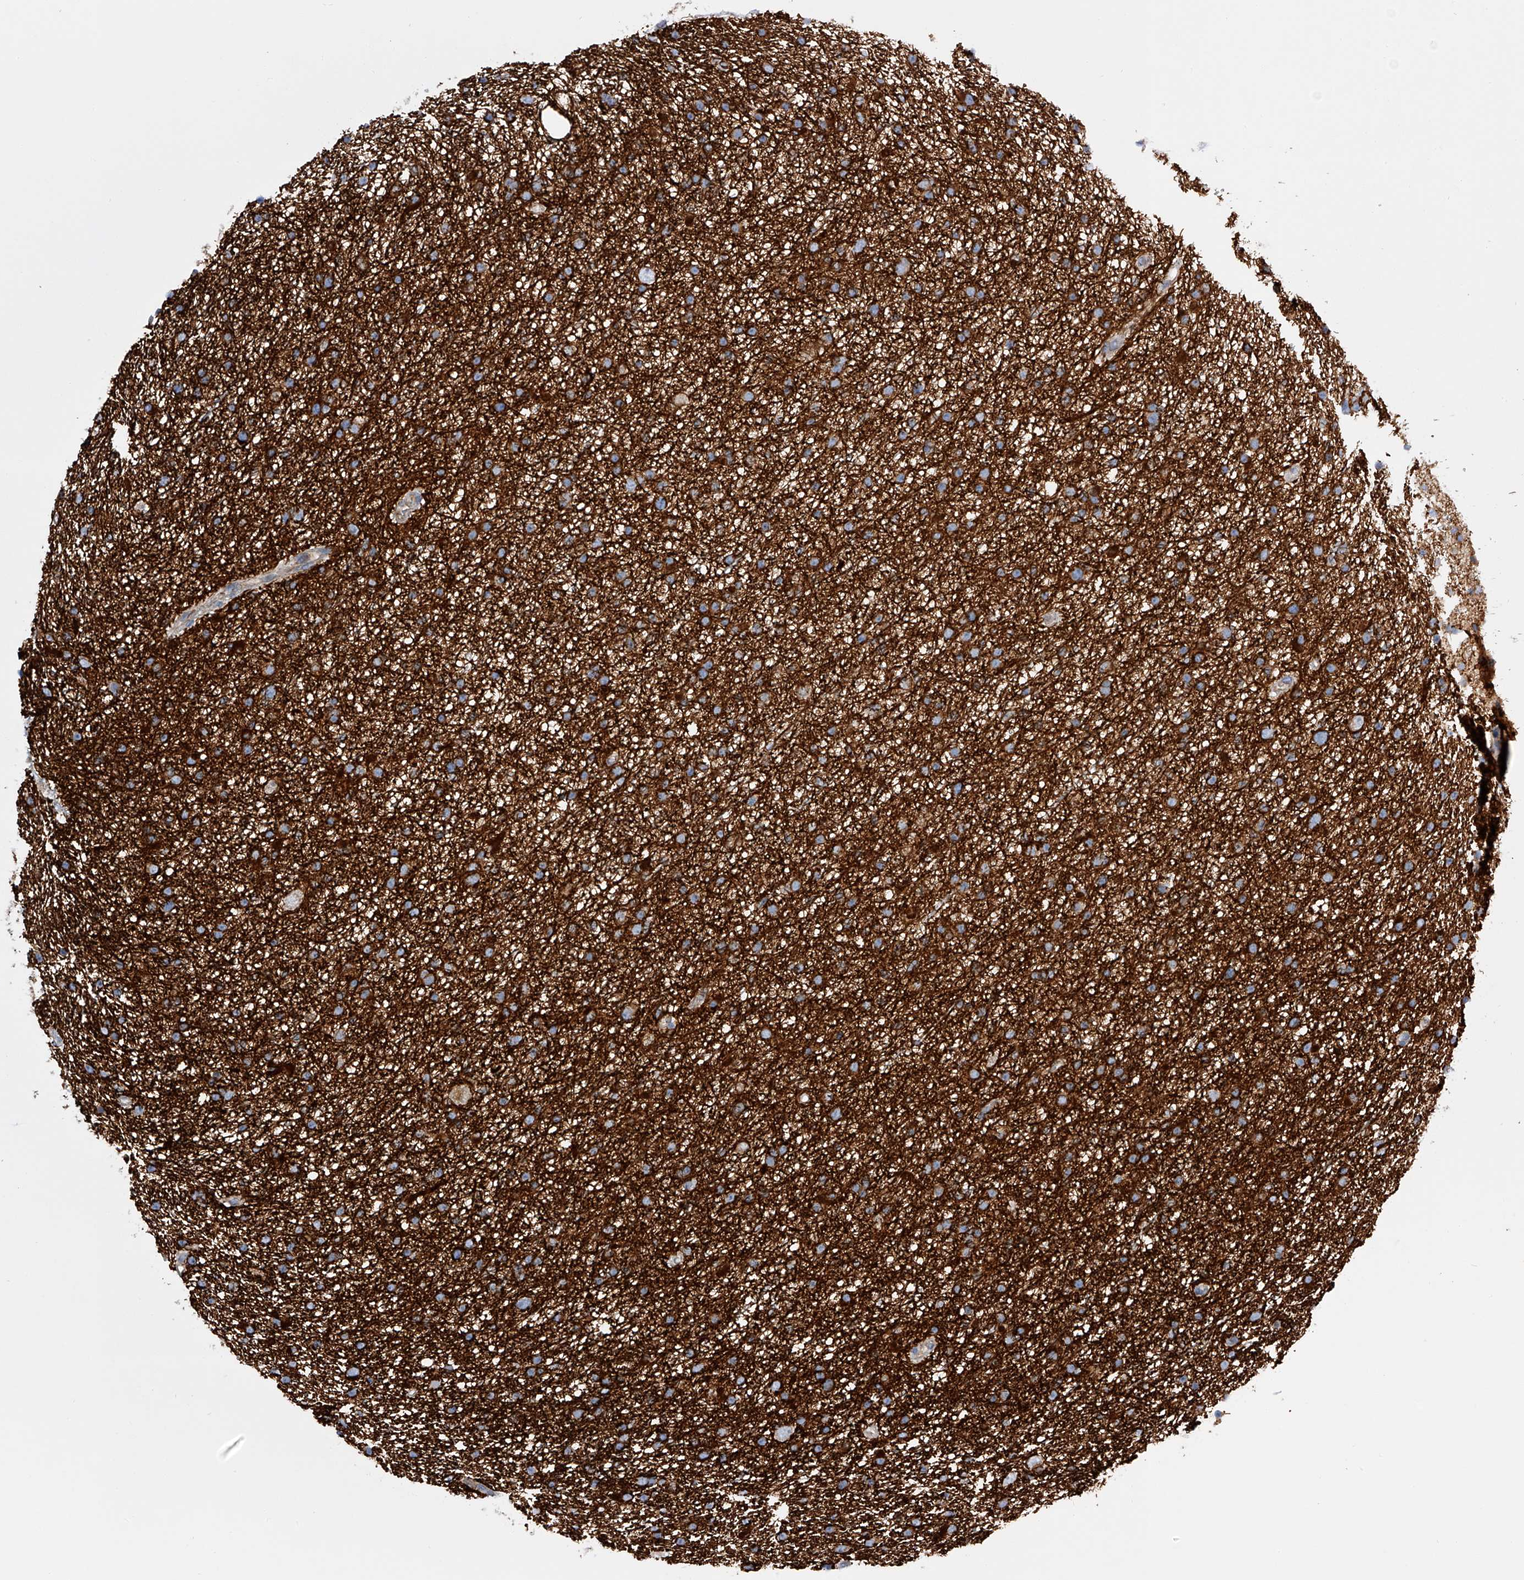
{"staining": {"intensity": "strong", "quantity": "25%-75%", "location": "cytoplasmic/membranous"}, "tissue": "glioma", "cell_type": "Tumor cells", "image_type": "cancer", "snomed": [{"axis": "morphology", "description": "Glioma, malignant, Low grade"}, {"axis": "topography", "description": "Cerebral cortex"}], "caption": "Immunohistochemistry (IHC) of human glioma demonstrates high levels of strong cytoplasmic/membranous positivity in approximately 25%-75% of tumor cells. The staining was performed using DAB (3,3'-diaminobenzidine) to visualize the protein expression in brown, while the nuclei were stained in blue with hematoxylin (Magnification: 20x).", "gene": "MLYCD", "patient": {"sex": "female", "age": 39}}